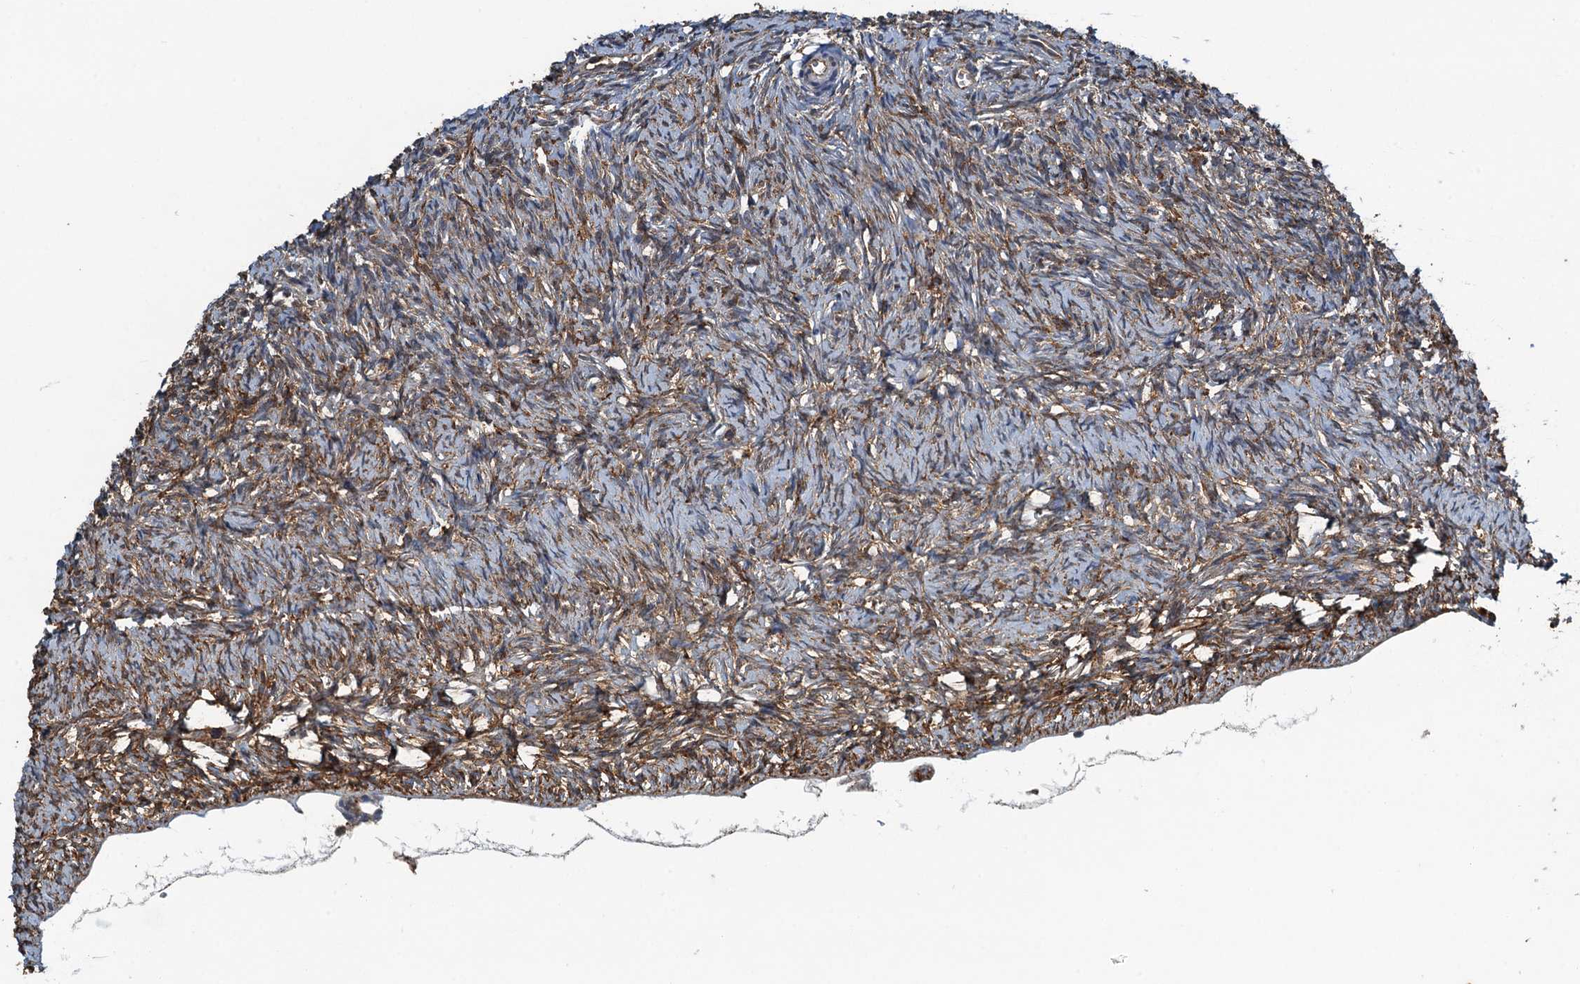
{"staining": {"intensity": "moderate", "quantity": ">75%", "location": "cytoplasmic/membranous"}, "tissue": "ovary", "cell_type": "Ovarian stroma cells", "image_type": "normal", "snomed": [{"axis": "morphology", "description": "Normal tissue, NOS"}, {"axis": "topography", "description": "Ovary"}], "caption": "Immunohistochemistry (DAB (3,3'-diaminobenzidine)) staining of benign ovary shows moderate cytoplasmic/membranous protein expression in about >75% of ovarian stroma cells.", "gene": "WHAMM", "patient": {"sex": "female", "age": 51}}